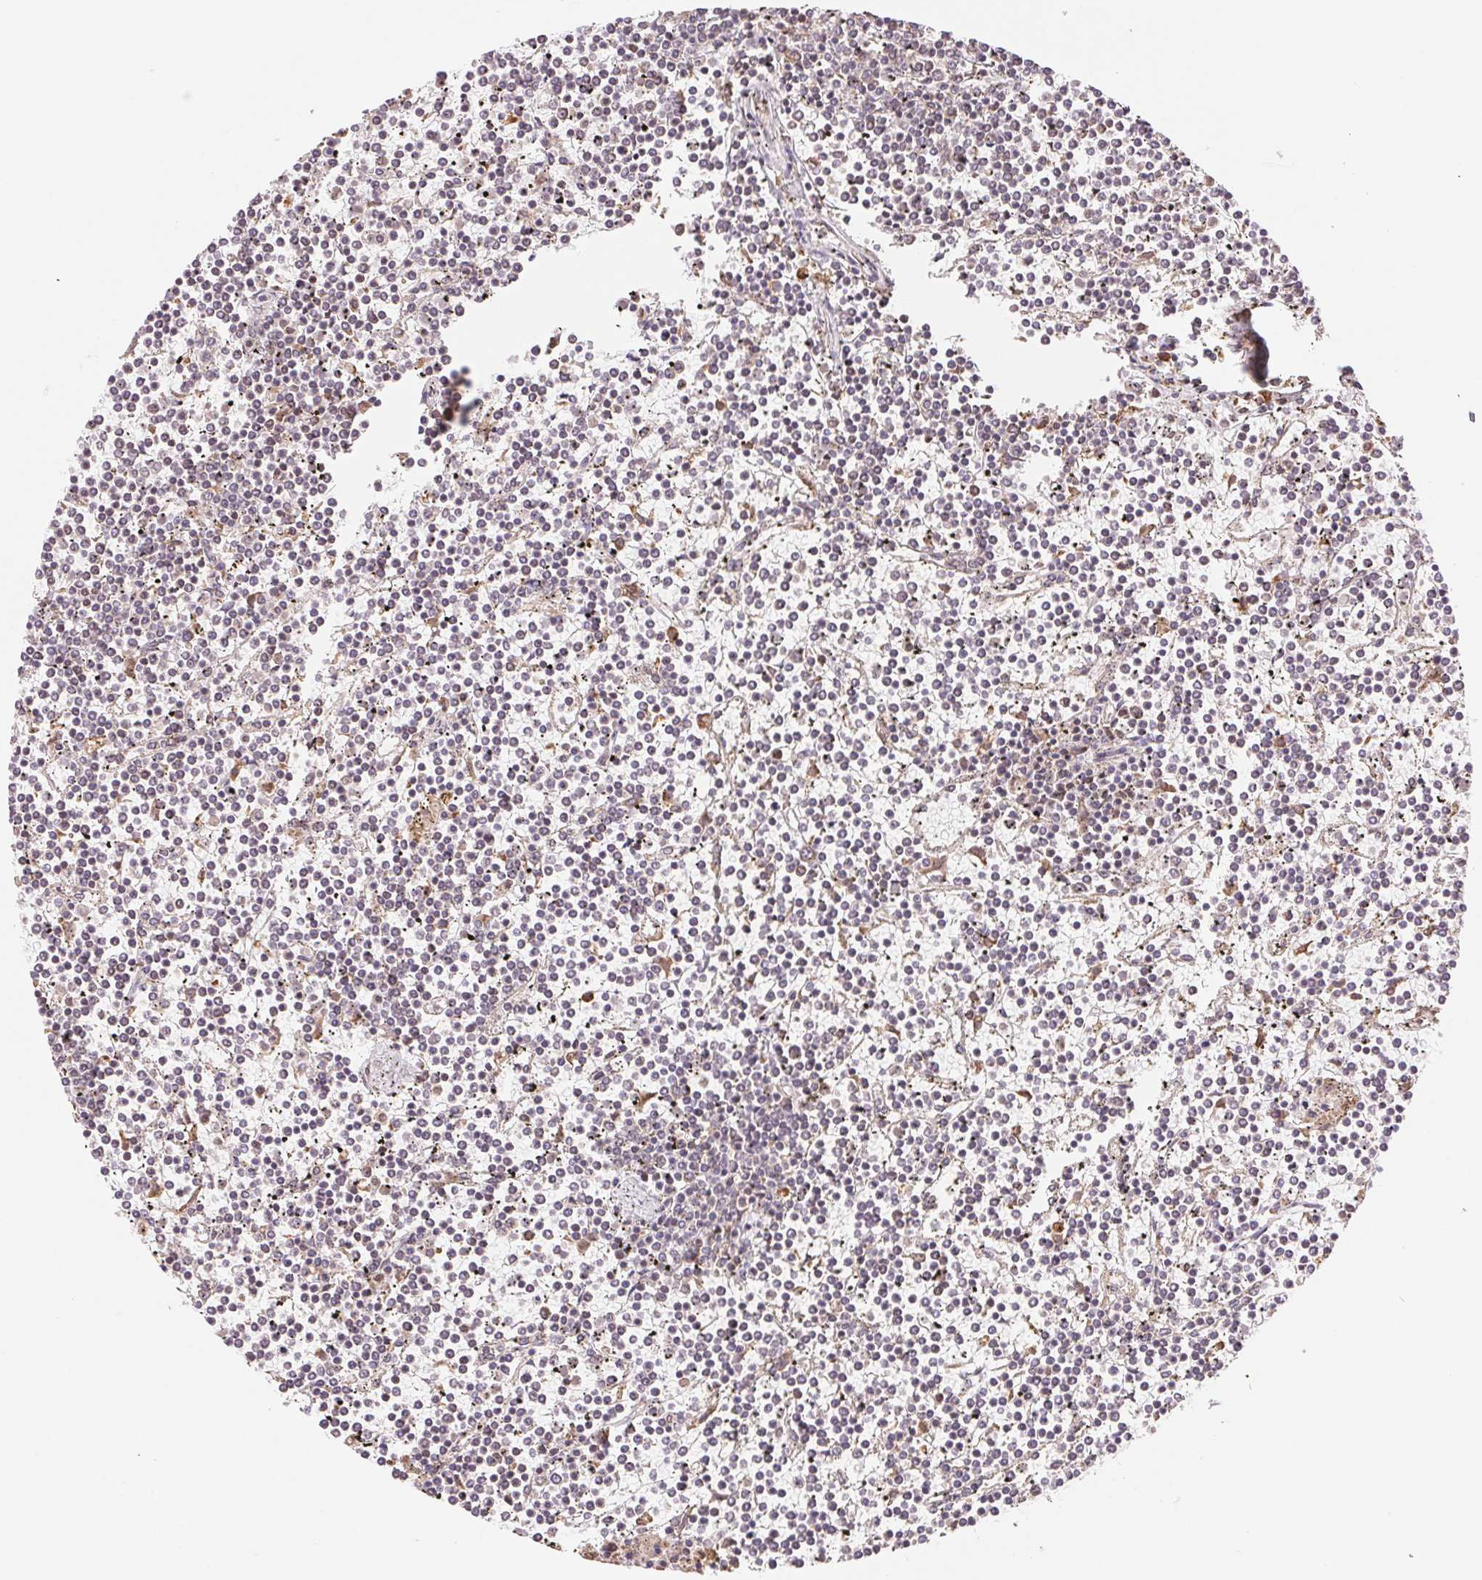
{"staining": {"intensity": "weak", "quantity": "<25%", "location": "cytoplasmic/membranous"}, "tissue": "lymphoma", "cell_type": "Tumor cells", "image_type": "cancer", "snomed": [{"axis": "morphology", "description": "Malignant lymphoma, non-Hodgkin's type, Low grade"}, {"axis": "topography", "description": "Spleen"}], "caption": "A histopathology image of human low-grade malignant lymphoma, non-Hodgkin's type is negative for staining in tumor cells. The staining is performed using DAB brown chromogen with nuclei counter-stained in using hematoxylin.", "gene": "RPN1", "patient": {"sex": "female", "age": 19}}